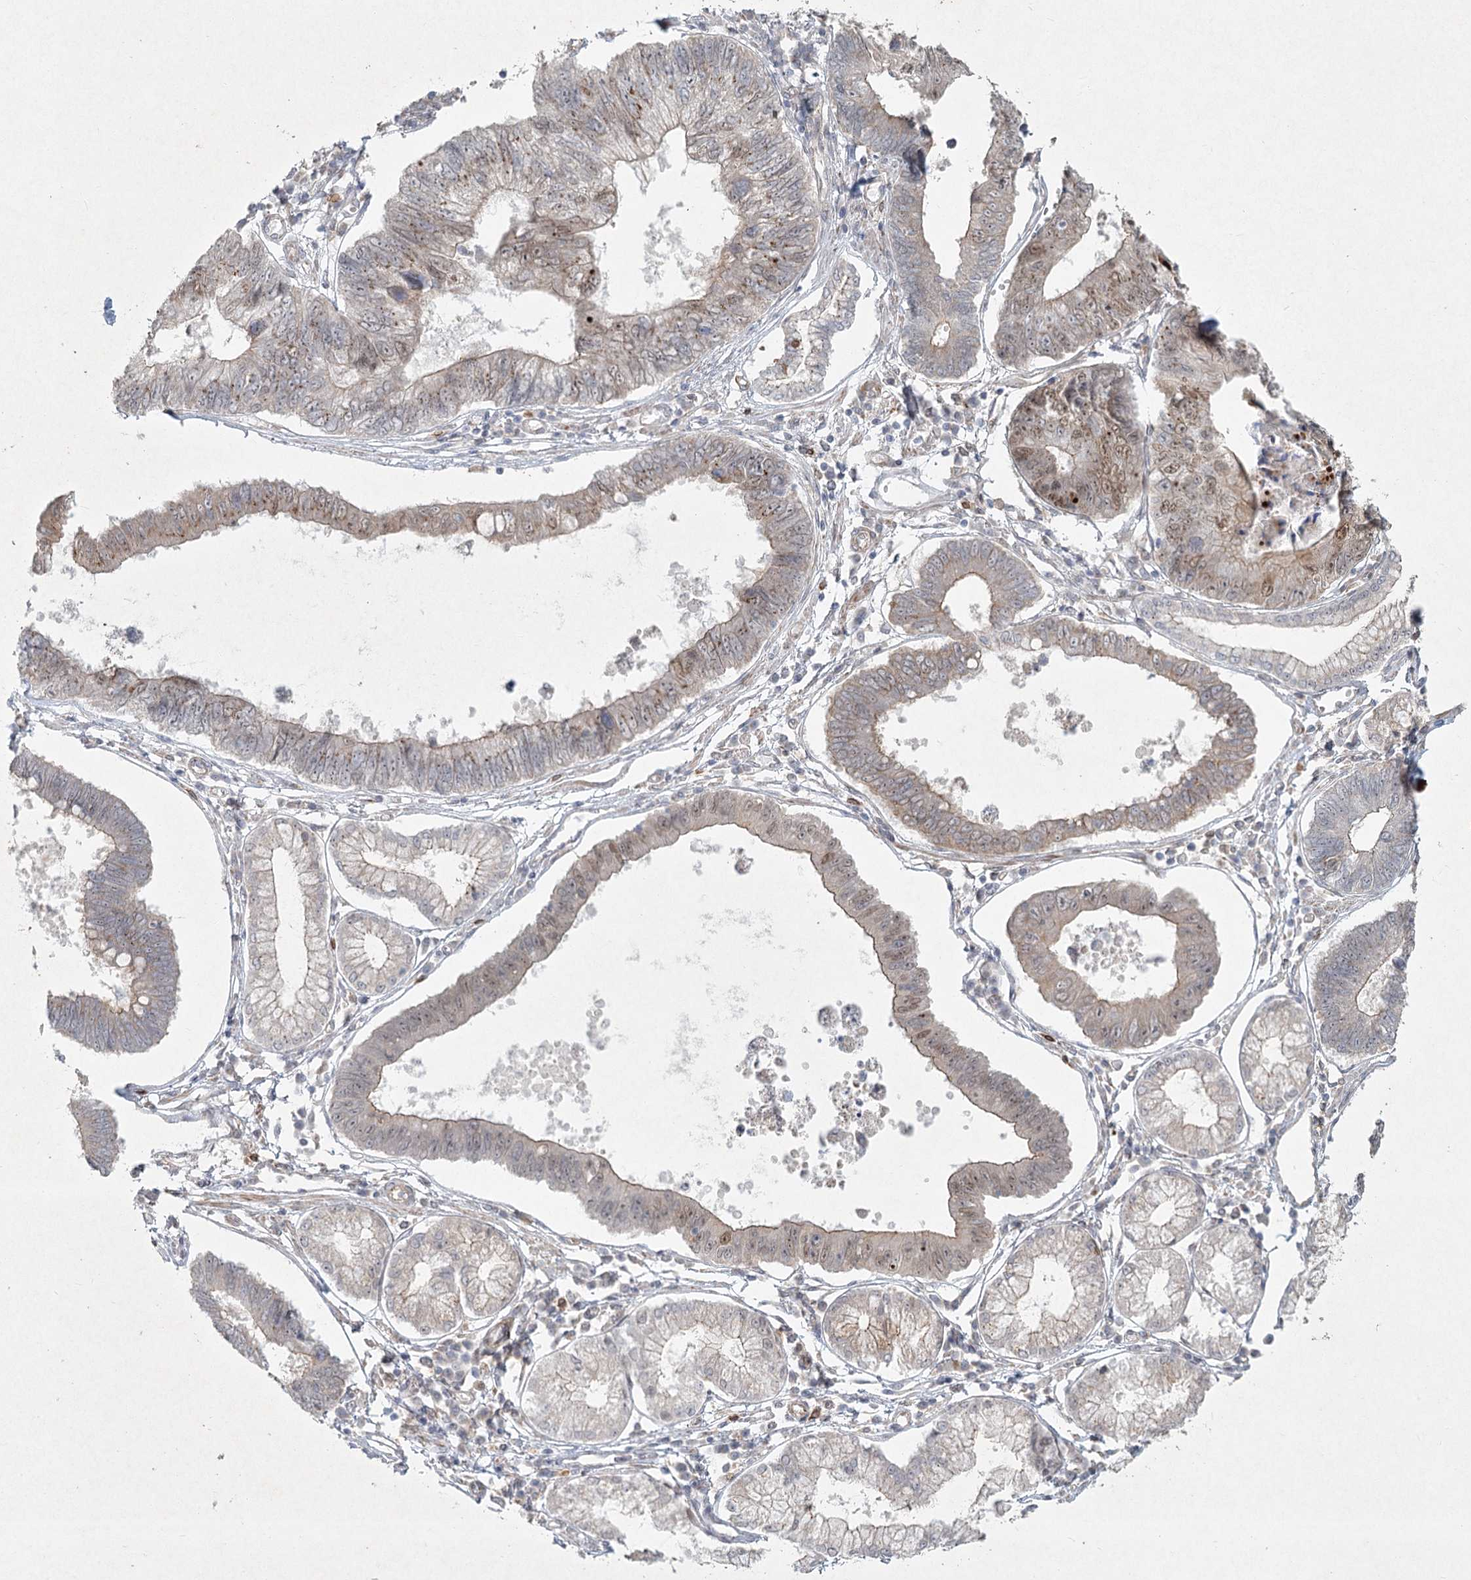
{"staining": {"intensity": "weak", "quantity": "<25%", "location": "cytoplasmic/membranous,nuclear"}, "tissue": "stomach cancer", "cell_type": "Tumor cells", "image_type": "cancer", "snomed": [{"axis": "morphology", "description": "Adenocarcinoma, NOS"}, {"axis": "topography", "description": "Stomach"}], "caption": "Immunohistochemistry (IHC) of human stomach cancer shows no positivity in tumor cells.", "gene": "LRP2BP", "patient": {"sex": "male", "age": 59}}